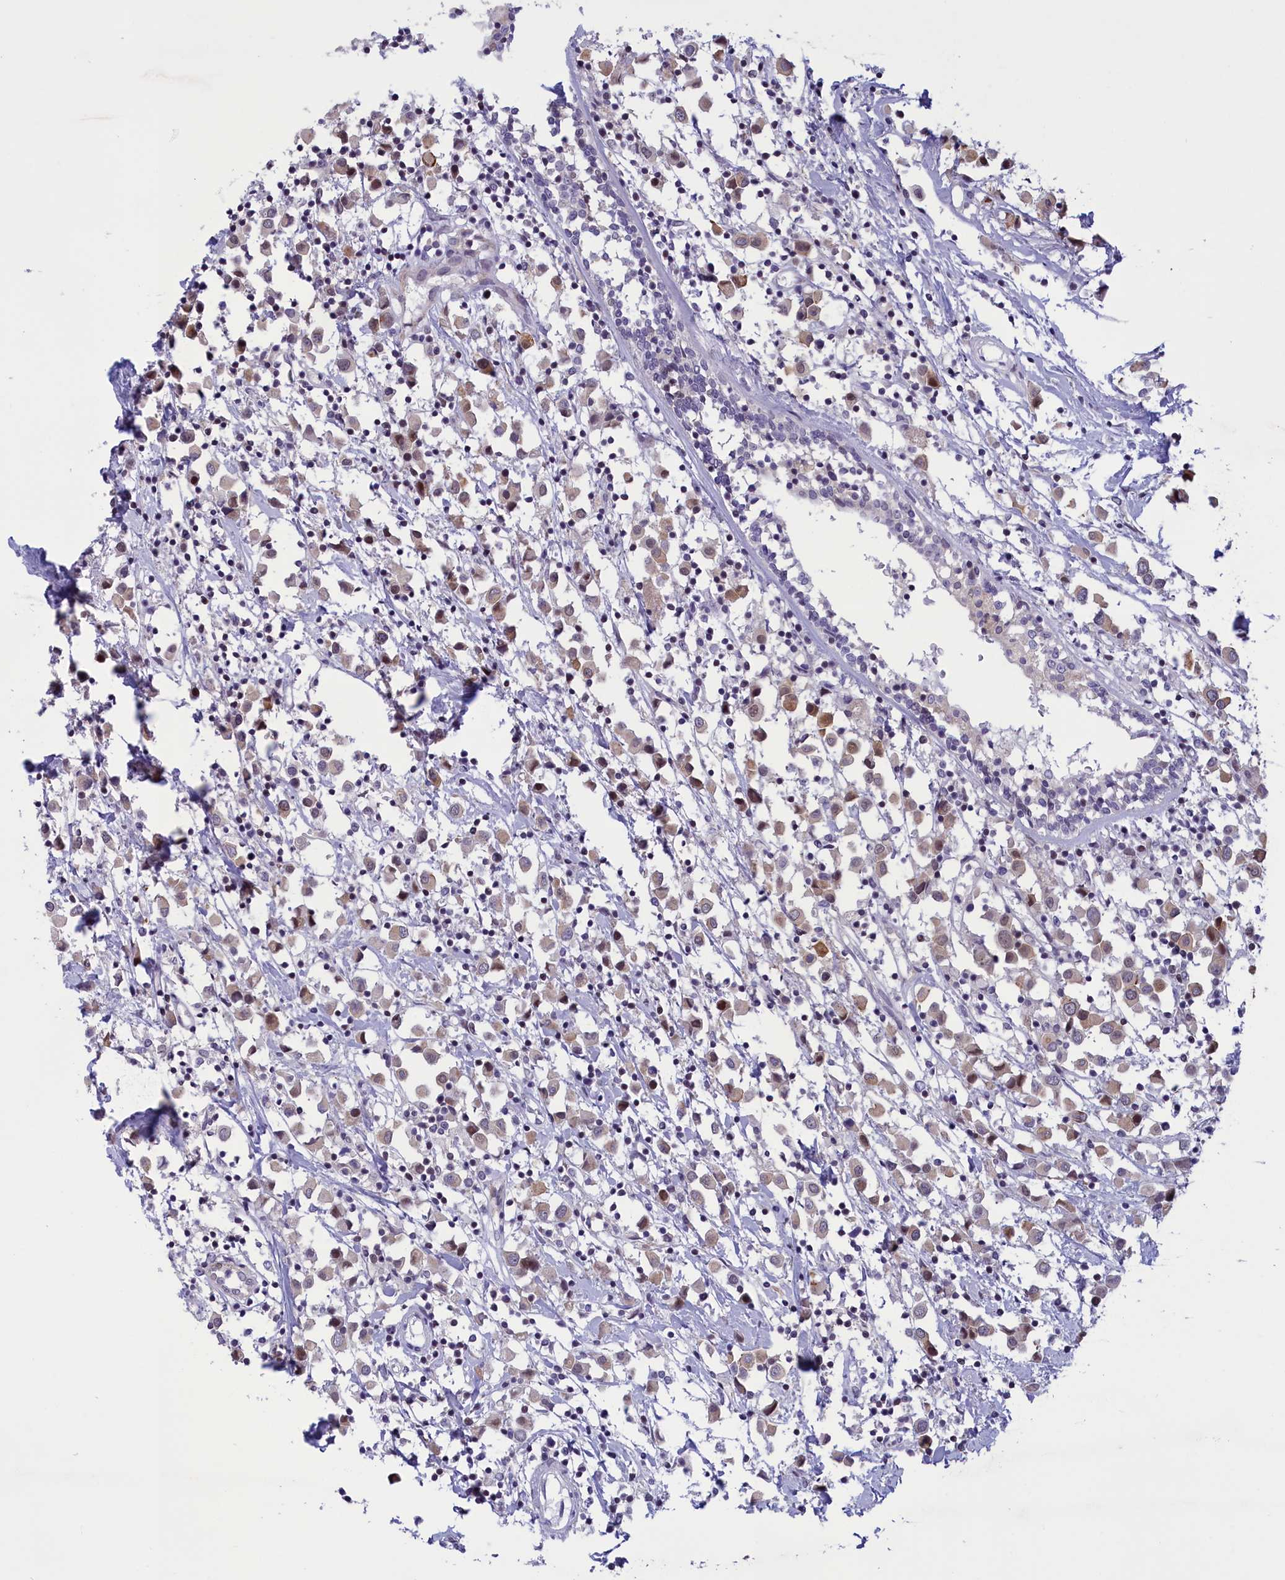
{"staining": {"intensity": "weak", "quantity": "25%-75%", "location": "cytoplasmic/membranous,nuclear"}, "tissue": "breast cancer", "cell_type": "Tumor cells", "image_type": "cancer", "snomed": [{"axis": "morphology", "description": "Duct carcinoma"}, {"axis": "topography", "description": "Breast"}], "caption": "Brown immunohistochemical staining in human infiltrating ductal carcinoma (breast) shows weak cytoplasmic/membranous and nuclear staining in approximately 25%-75% of tumor cells.", "gene": "CORO2A", "patient": {"sex": "female", "age": 61}}